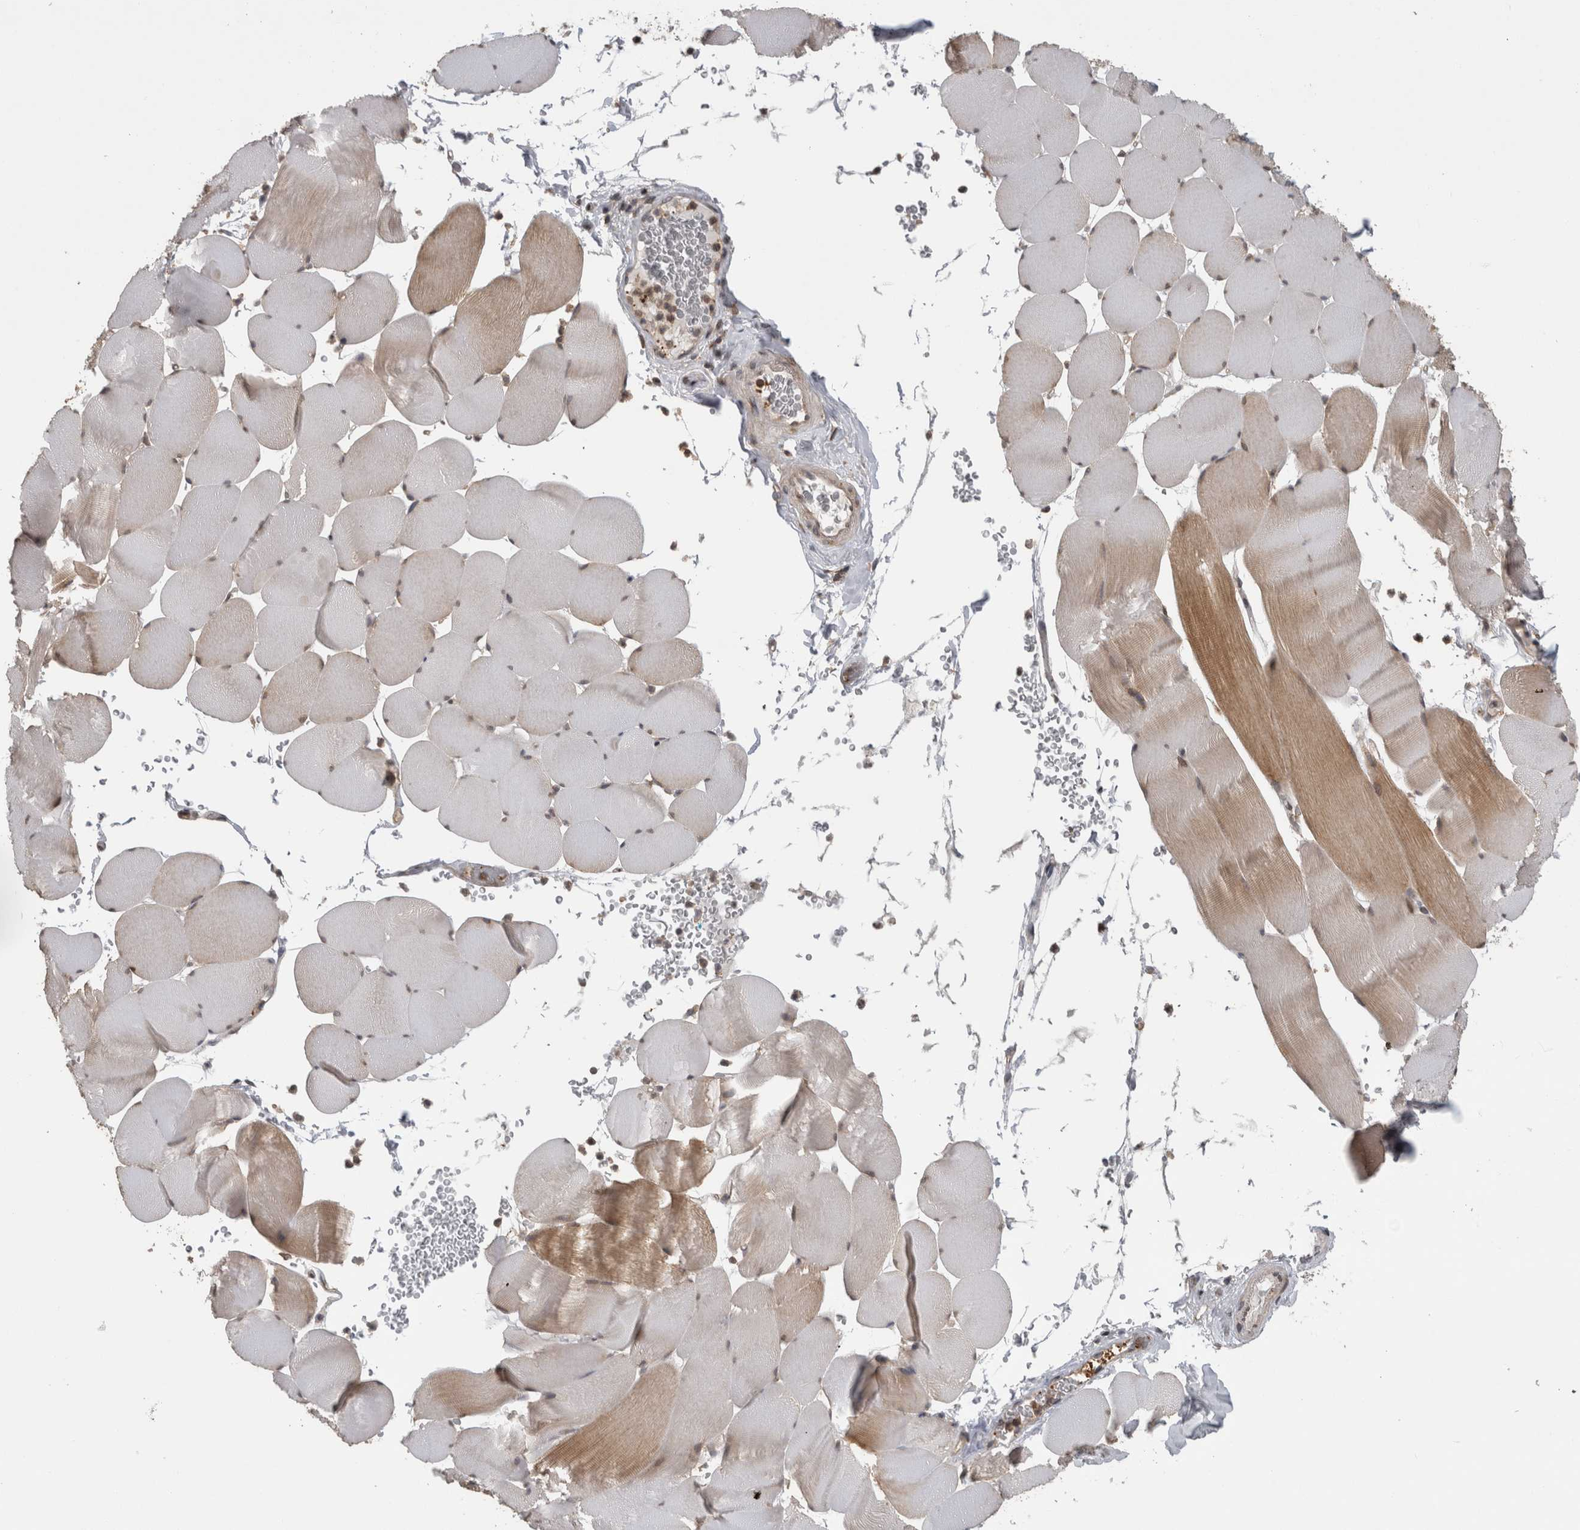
{"staining": {"intensity": "weak", "quantity": "<25%", "location": "cytoplasmic/membranous"}, "tissue": "skeletal muscle", "cell_type": "Myocytes", "image_type": "normal", "snomed": [{"axis": "morphology", "description": "Normal tissue, NOS"}, {"axis": "topography", "description": "Skeletal muscle"}], "caption": "The IHC photomicrograph has no significant staining in myocytes of skeletal muscle.", "gene": "ATXN2", "patient": {"sex": "male", "age": 62}}